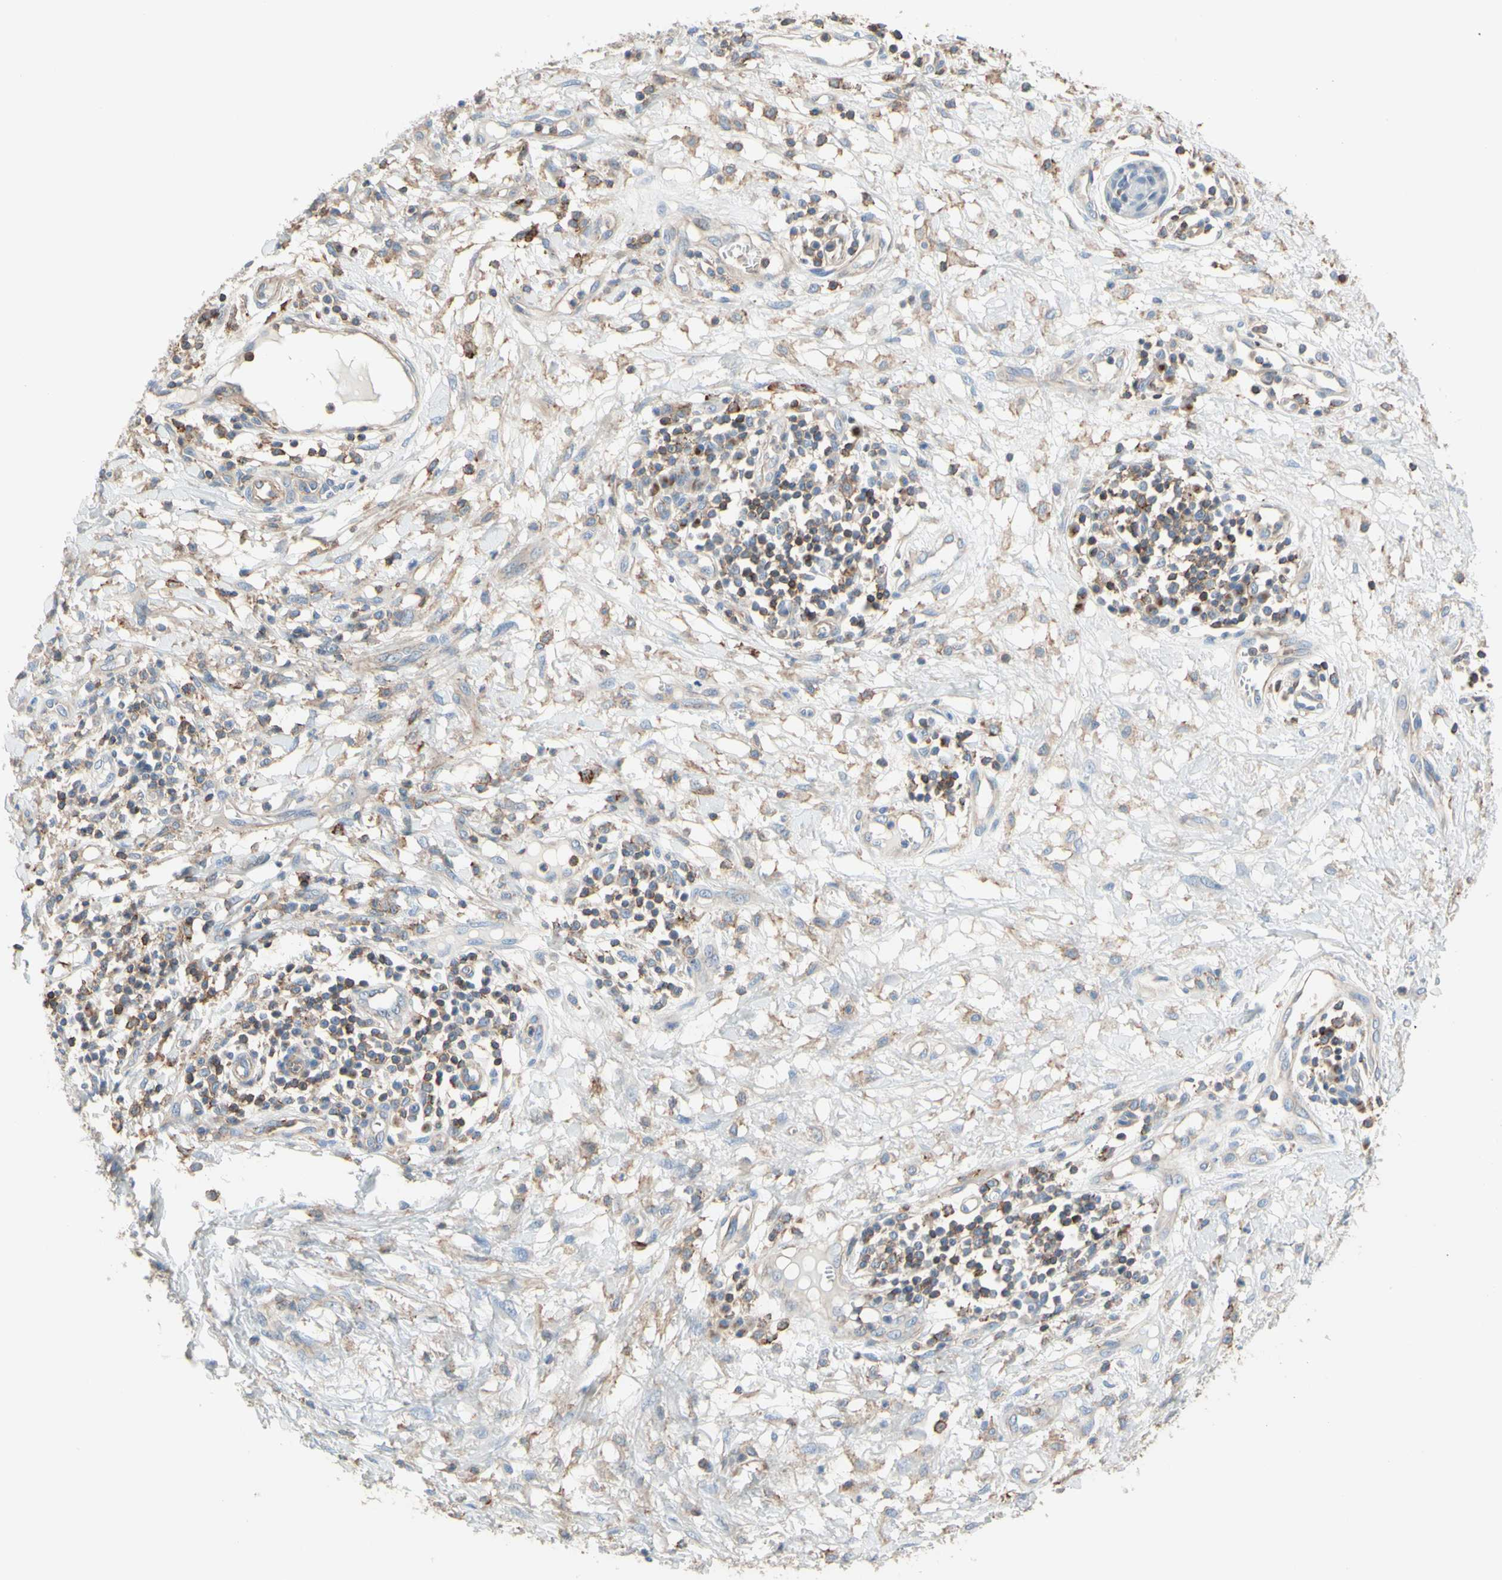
{"staining": {"intensity": "weak", "quantity": "25%-75%", "location": "cytoplasmic/membranous"}, "tissue": "skin cancer", "cell_type": "Tumor cells", "image_type": "cancer", "snomed": [{"axis": "morphology", "description": "Squamous cell carcinoma, NOS"}, {"axis": "topography", "description": "Skin"}], "caption": "A brown stain labels weak cytoplasmic/membranous expression of a protein in human squamous cell carcinoma (skin) tumor cells. Immunohistochemistry stains the protein of interest in brown and the nuclei are stained blue.", "gene": "SEMA4C", "patient": {"sex": "female", "age": 78}}